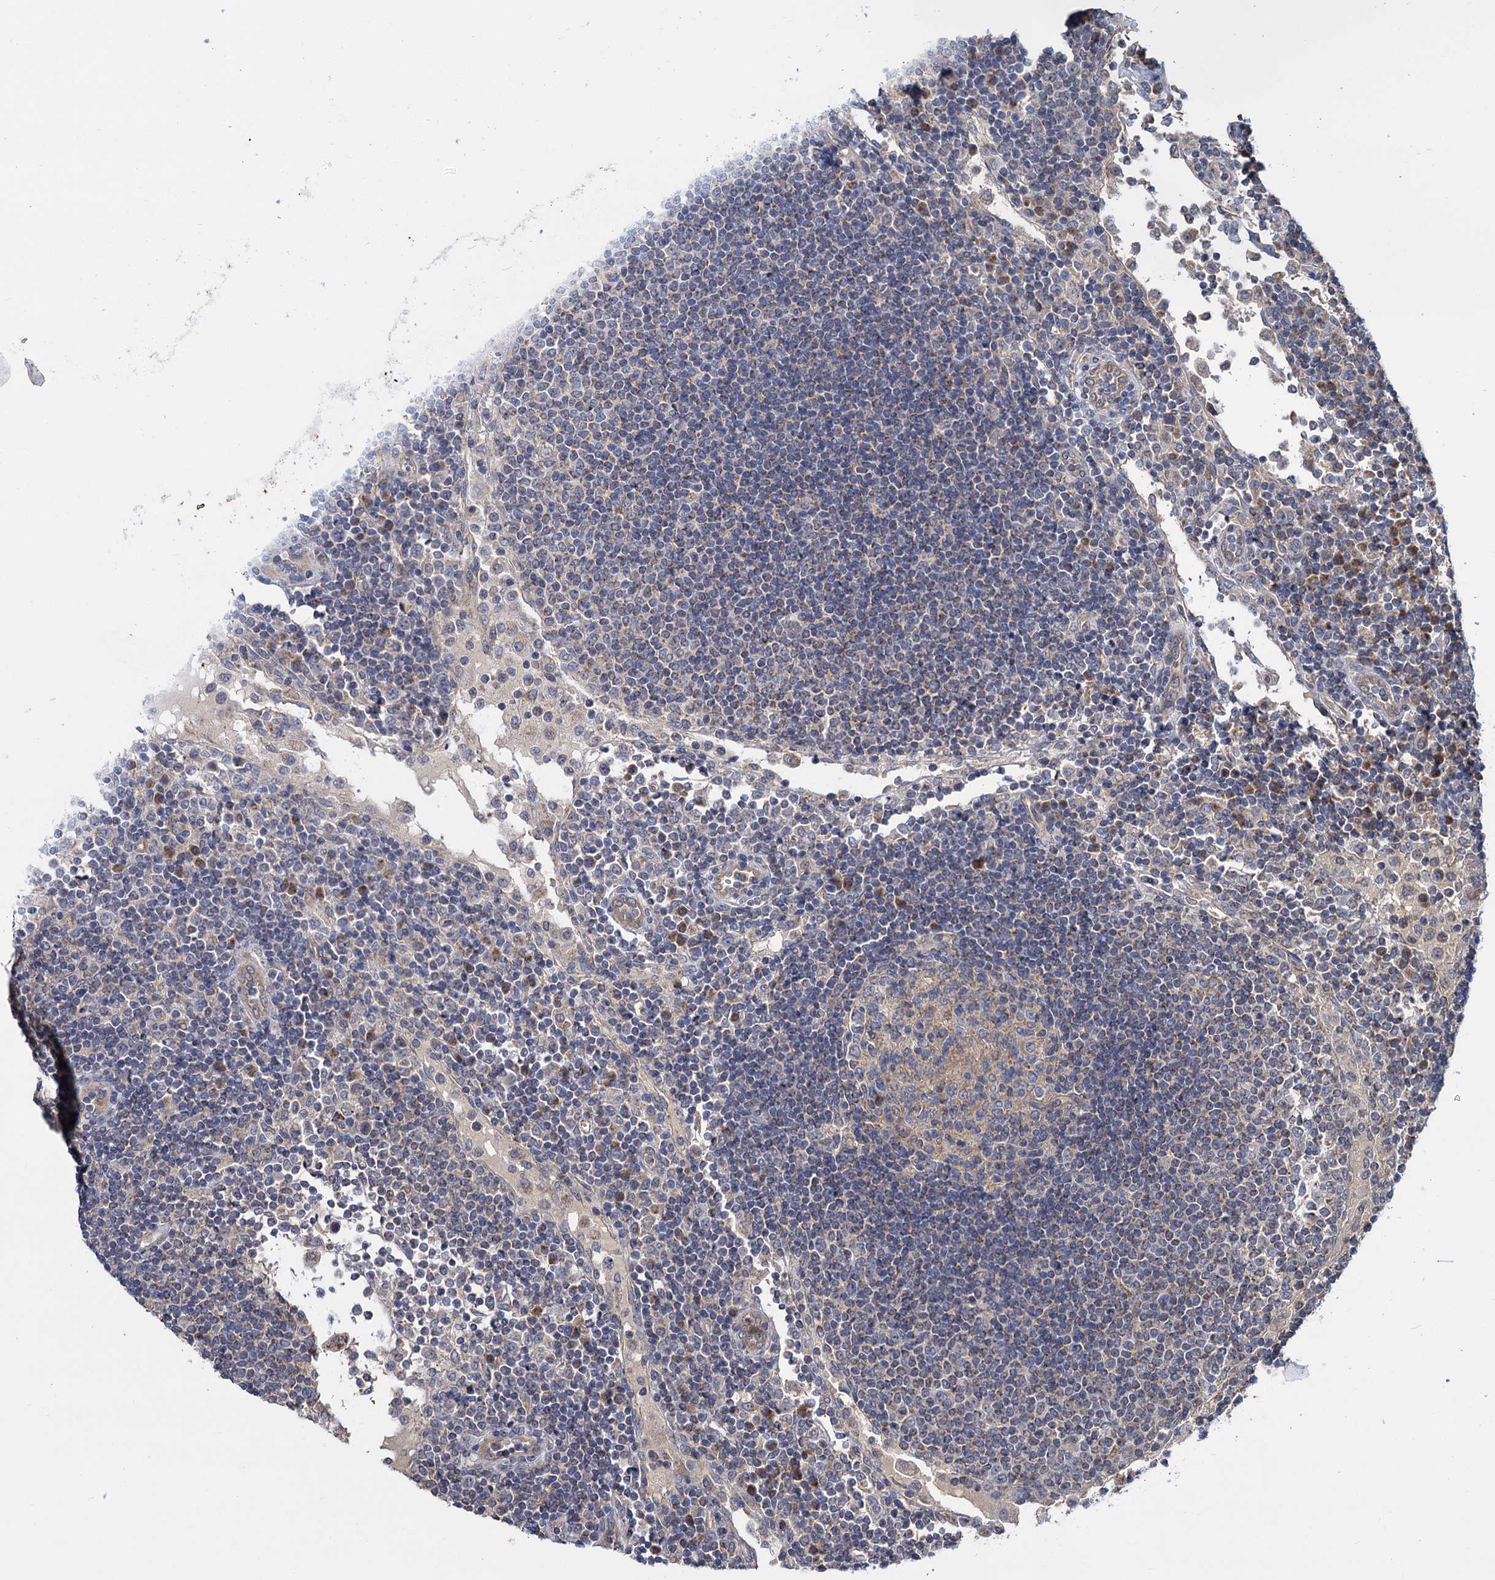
{"staining": {"intensity": "negative", "quantity": "none", "location": "none"}, "tissue": "lymph node", "cell_type": "Germinal center cells", "image_type": "normal", "snomed": [{"axis": "morphology", "description": "Normal tissue, NOS"}, {"axis": "topography", "description": "Lymph node"}], "caption": "This image is of benign lymph node stained with immunohistochemistry (IHC) to label a protein in brown with the nuclei are counter-stained blue. There is no staining in germinal center cells.", "gene": "DYNC2H1", "patient": {"sex": "female", "age": 53}}